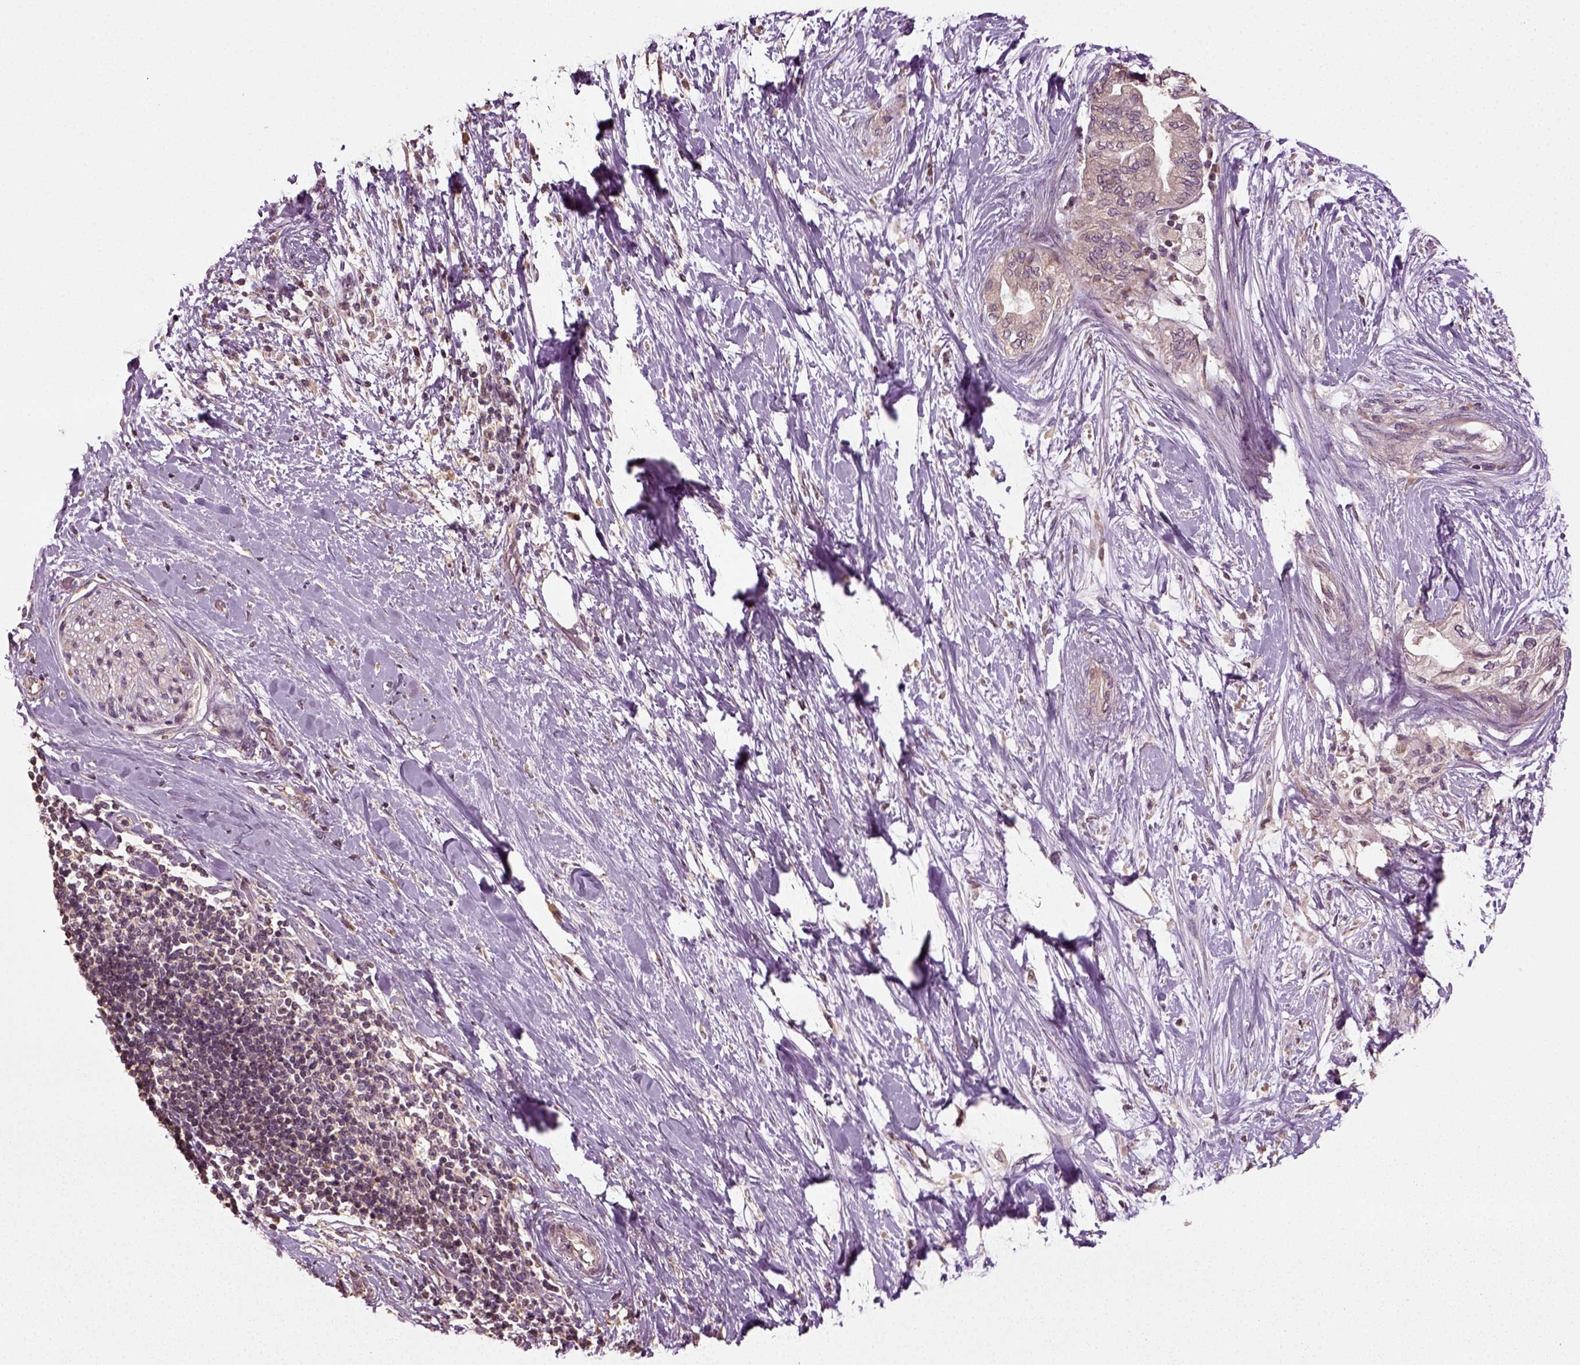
{"staining": {"intensity": "negative", "quantity": "none", "location": "none"}, "tissue": "pancreatic cancer", "cell_type": "Tumor cells", "image_type": "cancer", "snomed": [{"axis": "morphology", "description": "Normal tissue, NOS"}, {"axis": "morphology", "description": "Adenocarcinoma, NOS"}, {"axis": "topography", "description": "Pancreas"}, {"axis": "topography", "description": "Duodenum"}], "caption": "Micrograph shows no significant protein expression in tumor cells of adenocarcinoma (pancreatic).", "gene": "ERV3-1", "patient": {"sex": "female", "age": 60}}